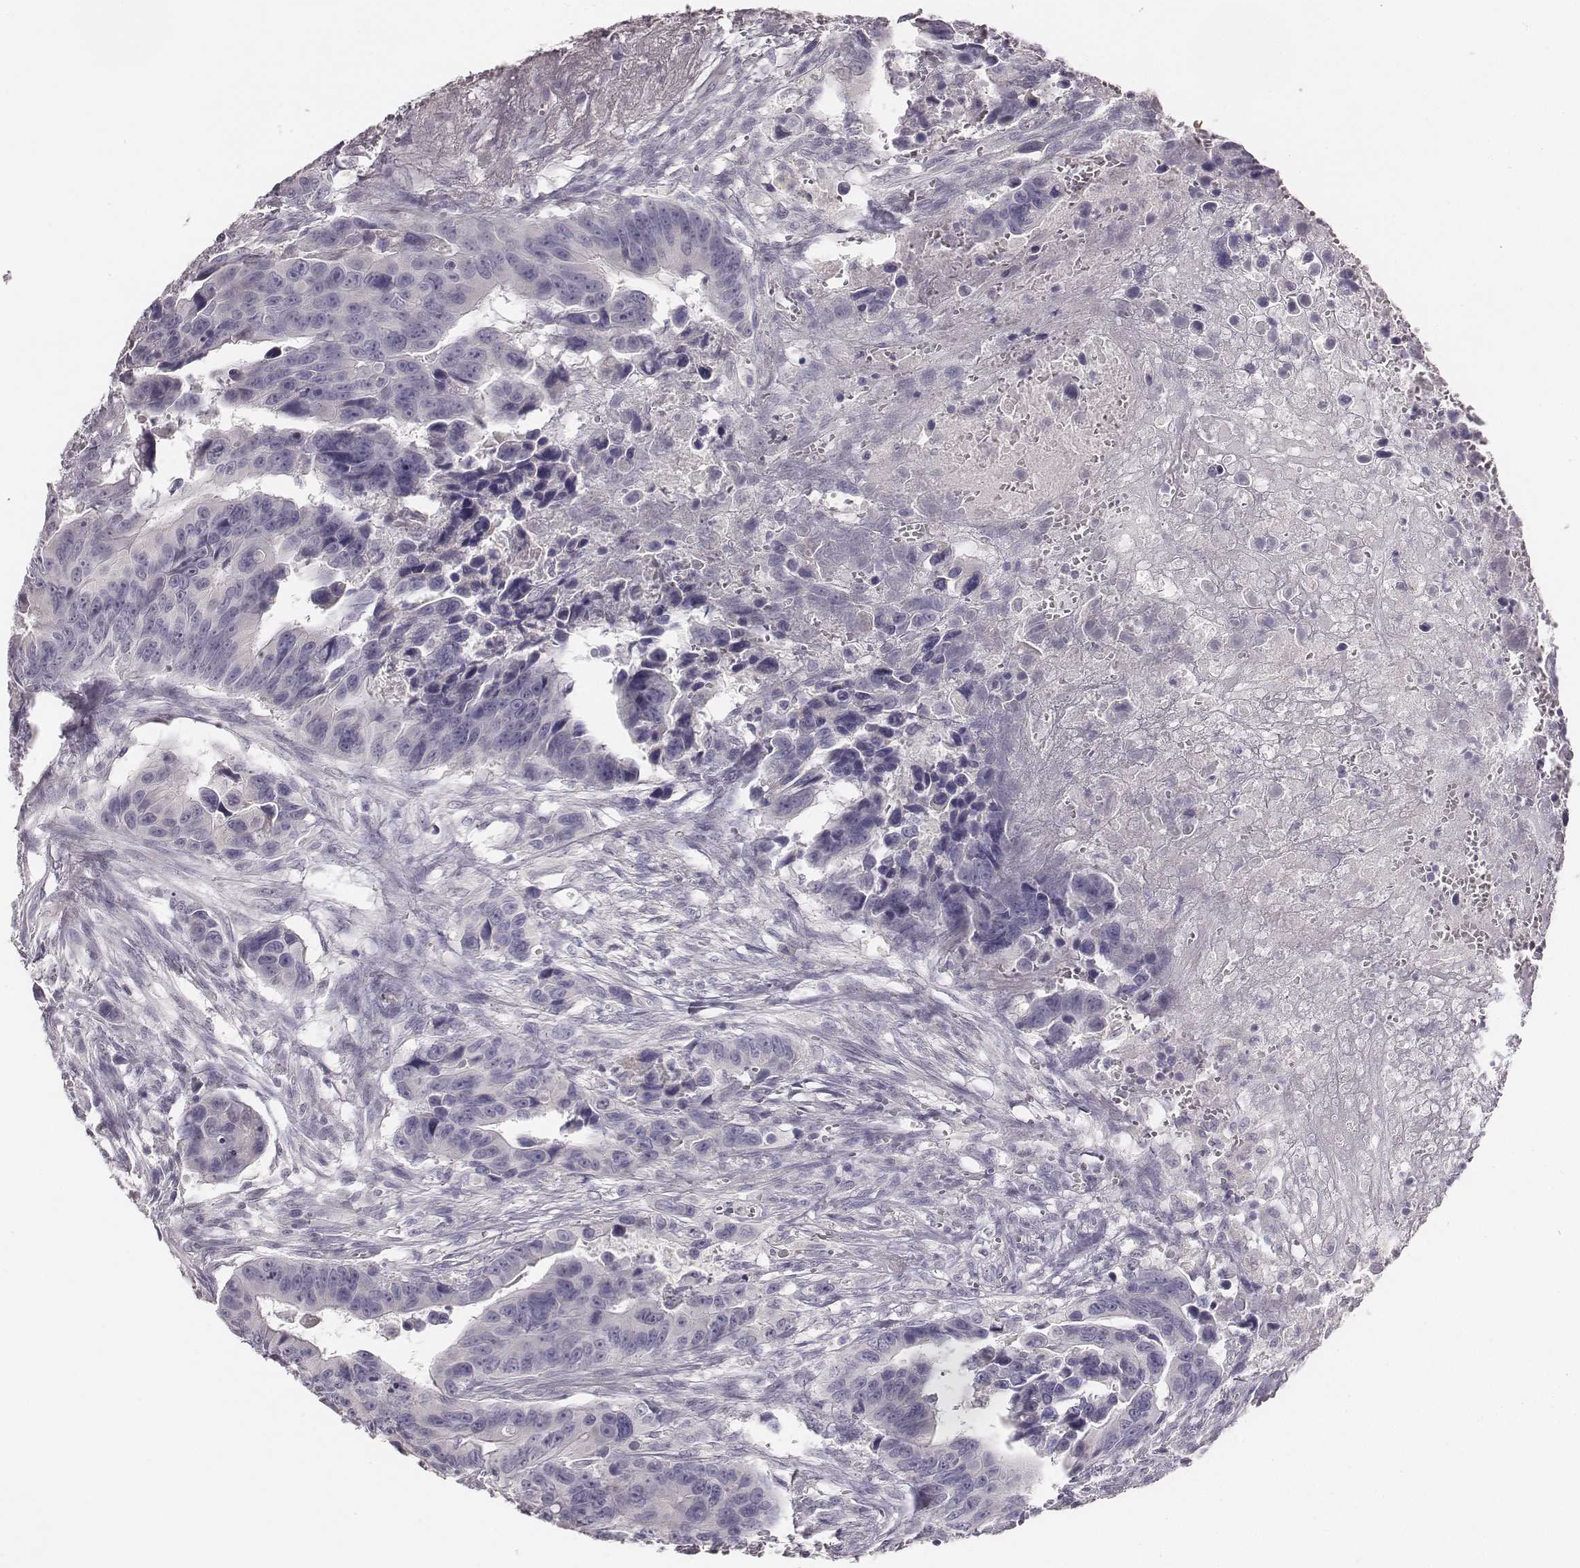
{"staining": {"intensity": "negative", "quantity": "none", "location": "none"}, "tissue": "colorectal cancer", "cell_type": "Tumor cells", "image_type": "cancer", "snomed": [{"axis": "morphology", "description": "Adenocarcinoma, NOS"}, {"axis": "topography", "description": "Colon"}], "caption": "The micrograph displays no staining of tumor cells in colorectal cancer.", "gene": "MYH6", "patient": {"sex": "female", "age": 87}}